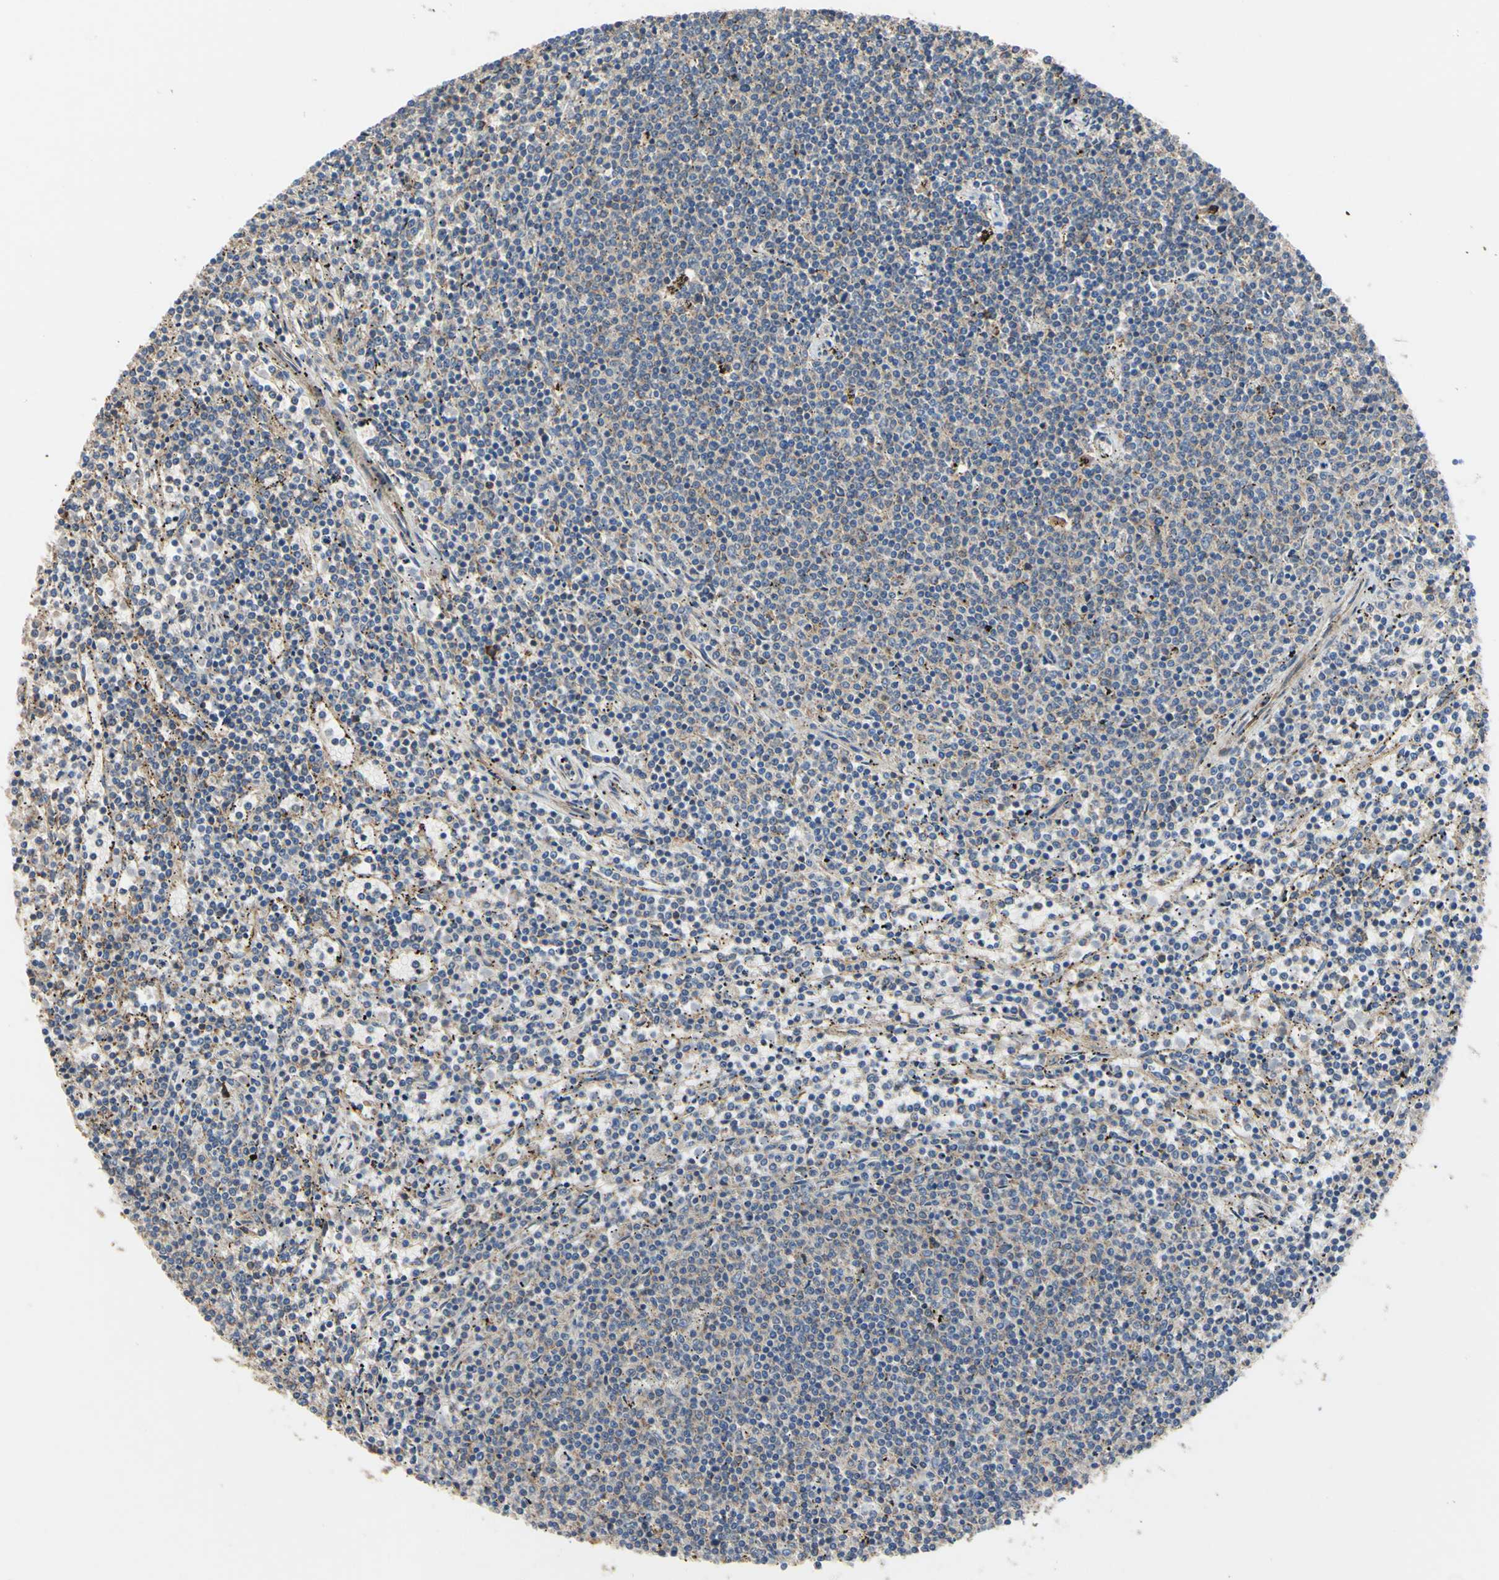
{"staining": {"intensity": "negative", "quantity": "none", "location": "none"}, "tissue": "lymphoma", "cell_type": "Tumor cells", "image_type": "cancer", "snomed": [{"axis": "morphology", "description": "Malignant lymphoma, non-Hodgkin's type, Low grade"}, {"axis": "topography", "description": "Spleen"}], "caption": "DAB immunohistochemical staining of low-grade malignant lymphoma, non-Hodgkin's type shows no significant expression in tumor cells. (DAB immunohistochemistry, high magnification).", "gene": "BECN1", "patient": {"sex": "female", "age": 50}}